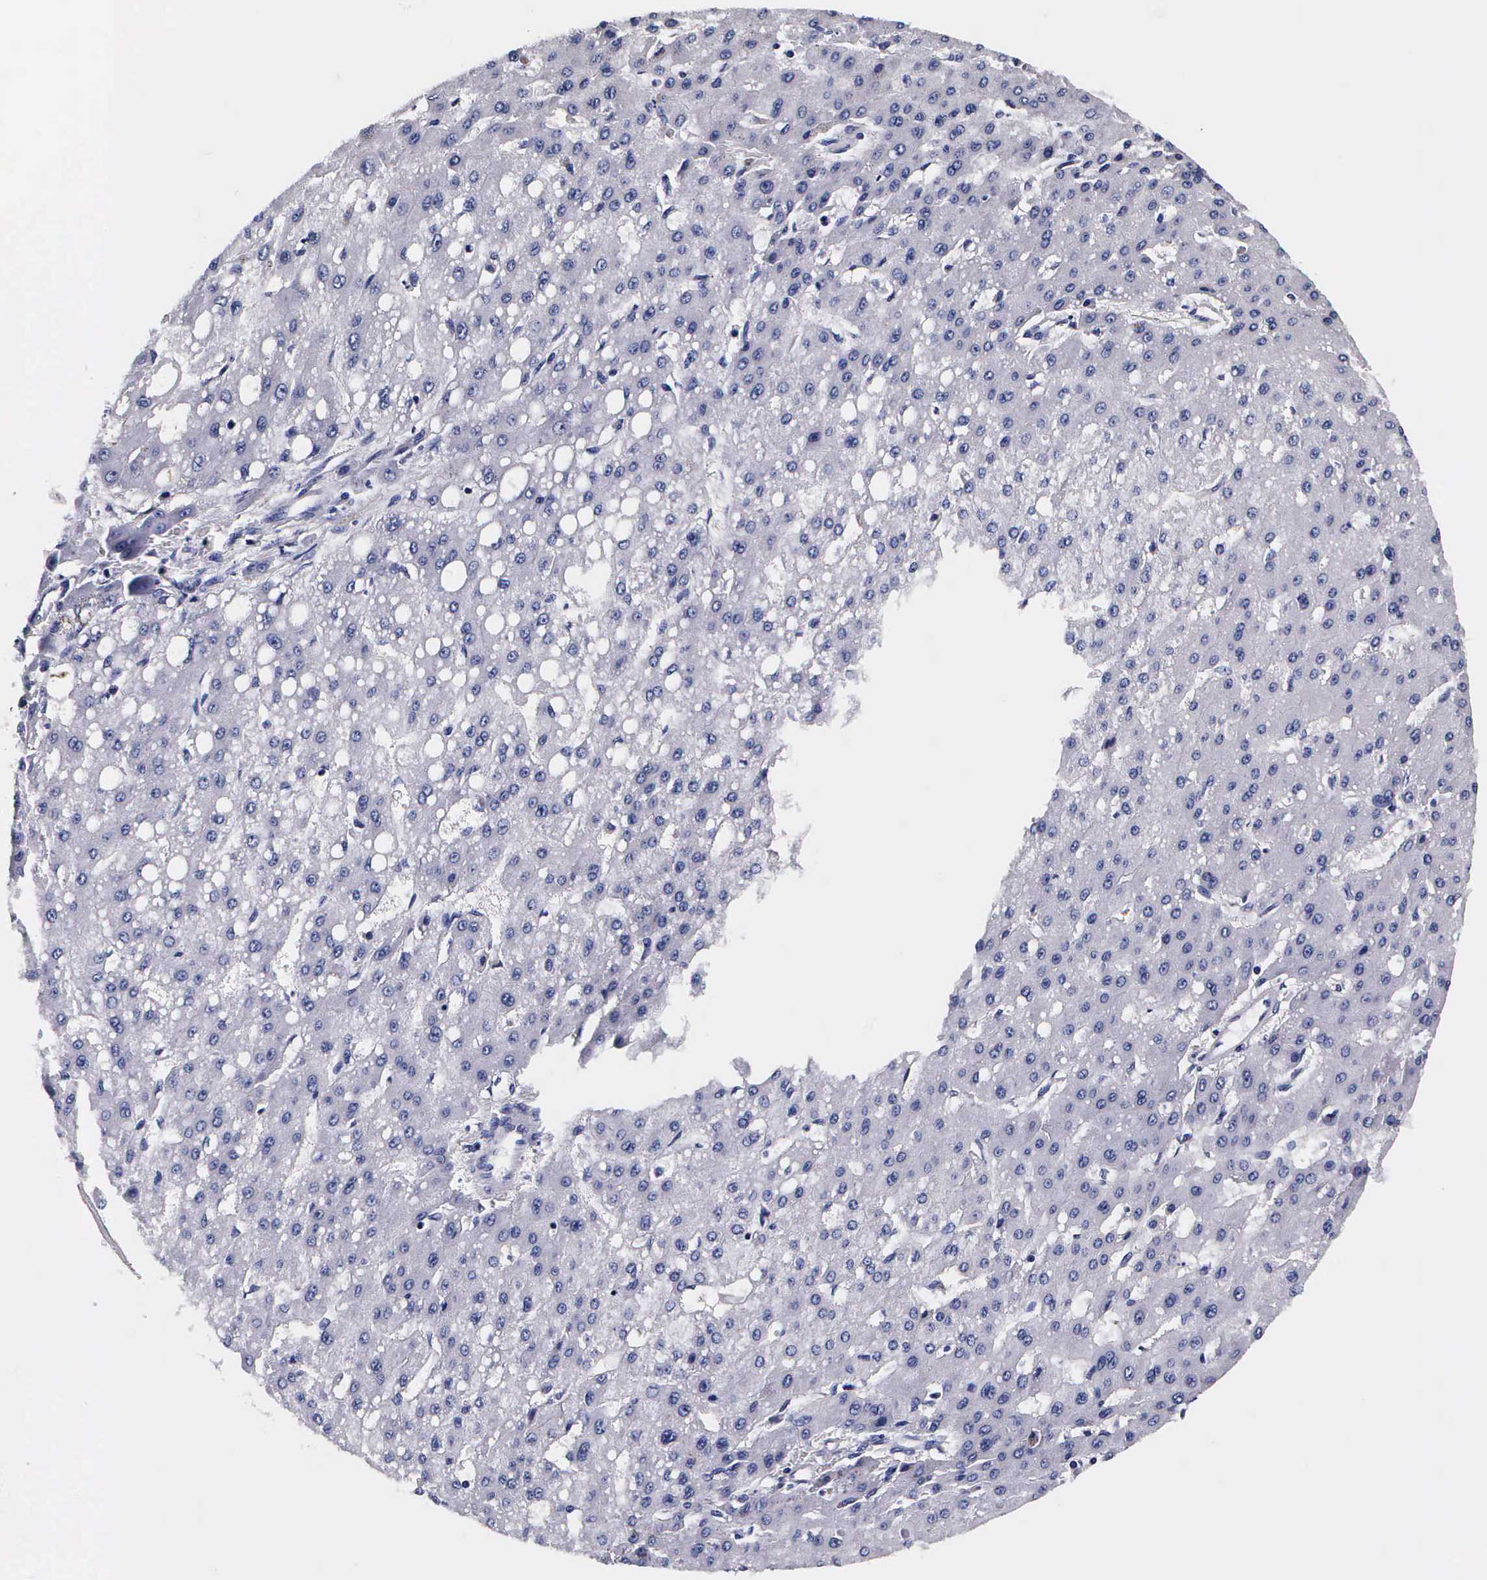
{"staining": {"intensity": "negative", "quantity": "none", "location": "none"}, "tissue": "liver cancer", "cell_type": "Tumor cells", "image_type": "cancer", "snomed": [{"axis": "morphology", "description": "Carcinoma, Hepatocellular, NOS"}, {"axis": "topography", "description": "Liver"}], "caption": "This histopathology image is of hepatocellular carcinoma (liver) stained with IHC to label a protein in brown with the nuclei are counter-stained blue. There is no expression in tumor cells.", "gene": "IAPP", "patient": {"sex": "female", "age": 52}}